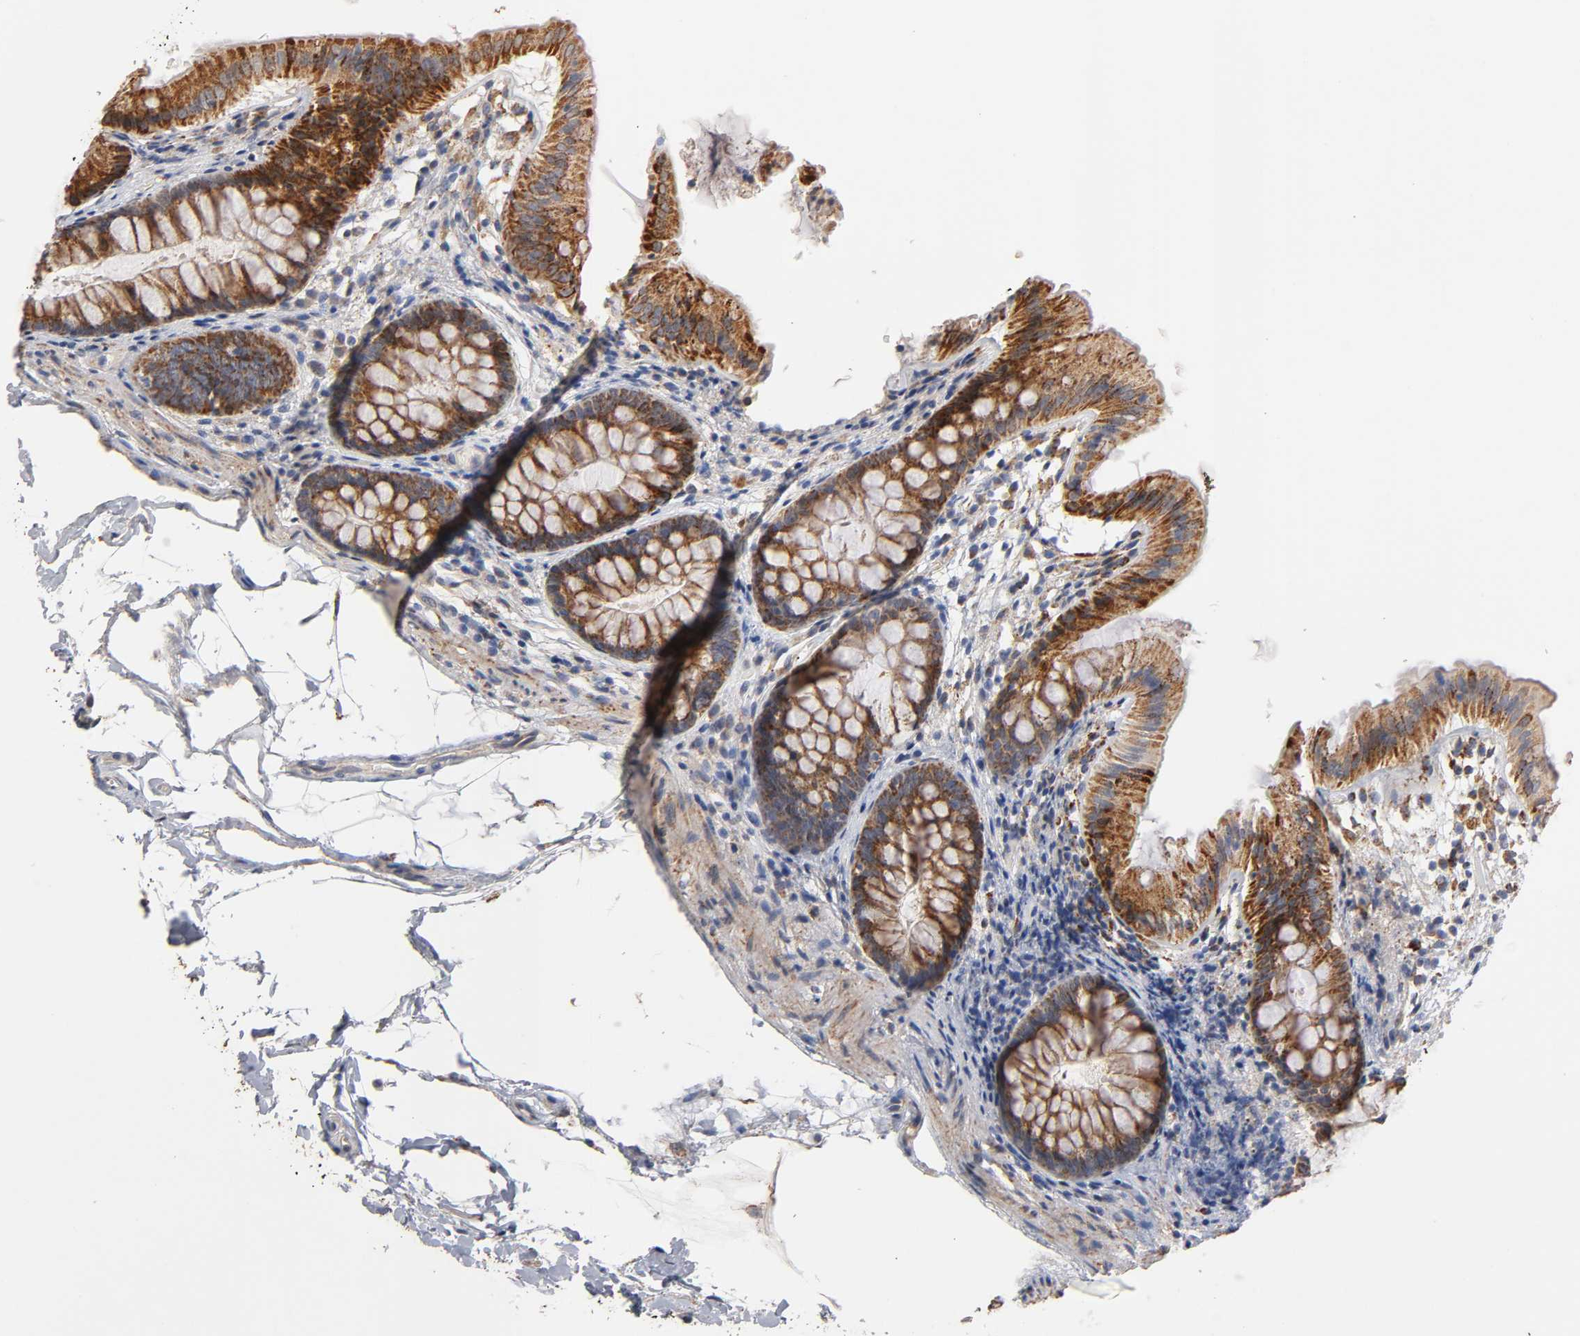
{"staining": {"intensity": "negative", "quantity": "none", "location": "none"}, "tissue": "colon", "cell_type": "Endothelial cells", "image_type": "normal", "snomed": [{"axis": "morphology", "description": "Normal tissue, NOS"}, {"axis": "topography", "description": "Smooth muscle"}, {"axis": "topography", "description": "Colon"}], "caption": "High power microscopy photomicrograph of an immunohistochemistry (IHC) photomicrograph of unremarkable colon, revealing no significant staining in endothelial cells.", "gene": "ISG15", "patient": {"sex": "male", "age": 67}}